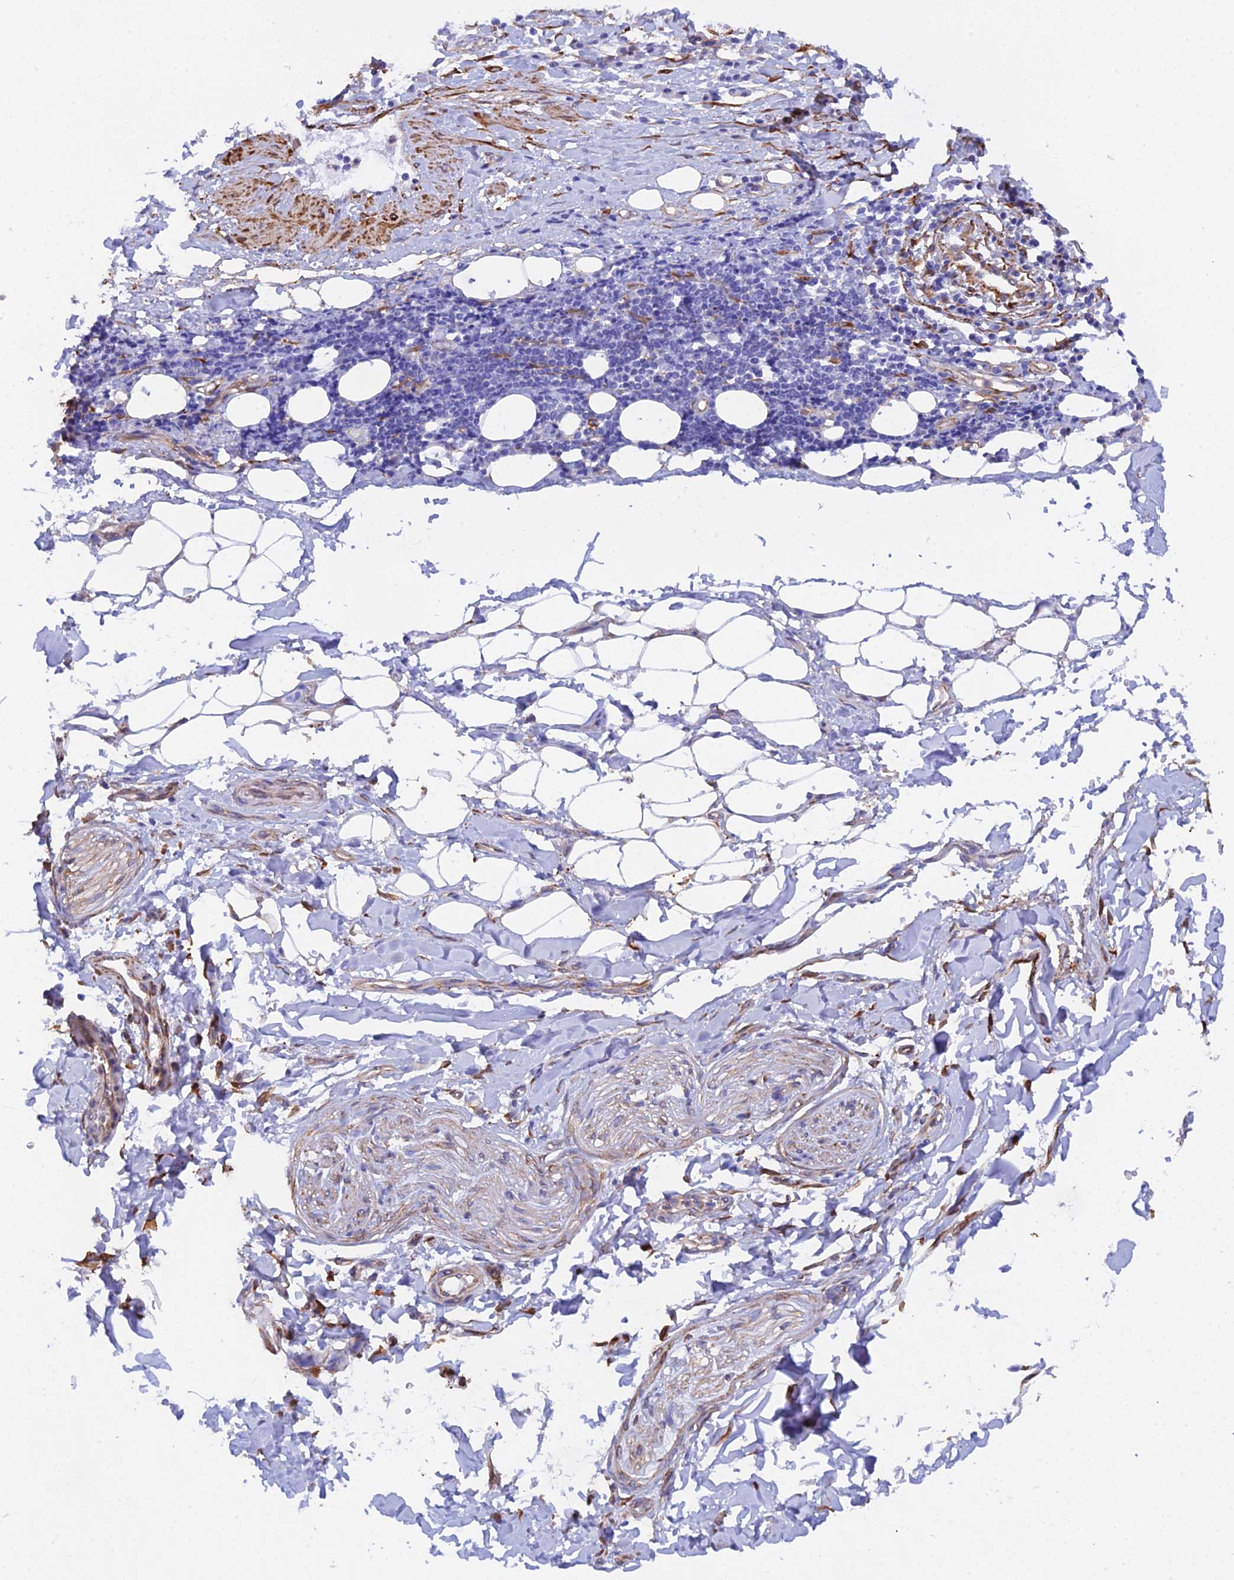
{"staining": {"intensity": "negative", "quantity": "none", "location": "none"}, "tissue": "adipose tissue", "cell_type": "Adipocytes", "image_type": "normal", "snomed": [{"axis": "morphology", "description": "Normal tissue, NOS"}, {"axis": "morphology", "description": "Adenocarcinoma, NOS"}, {"axis": "topography", "description": "Esophagus"}], "caption": "Immunohistochemistry (IHC) image of normal adipose tissue: adipose tissue stained with DAB (3,3'-diaminobenzidine) reveals no significant protein staining in adipocytes. (Brightfield microscopy of DAB (3,3'-diaminobenzidine) immunohistochemistry (IHC) at high magnification).", "gene": "MXRA7", "patient": {"sex": "male", "age": 62}}